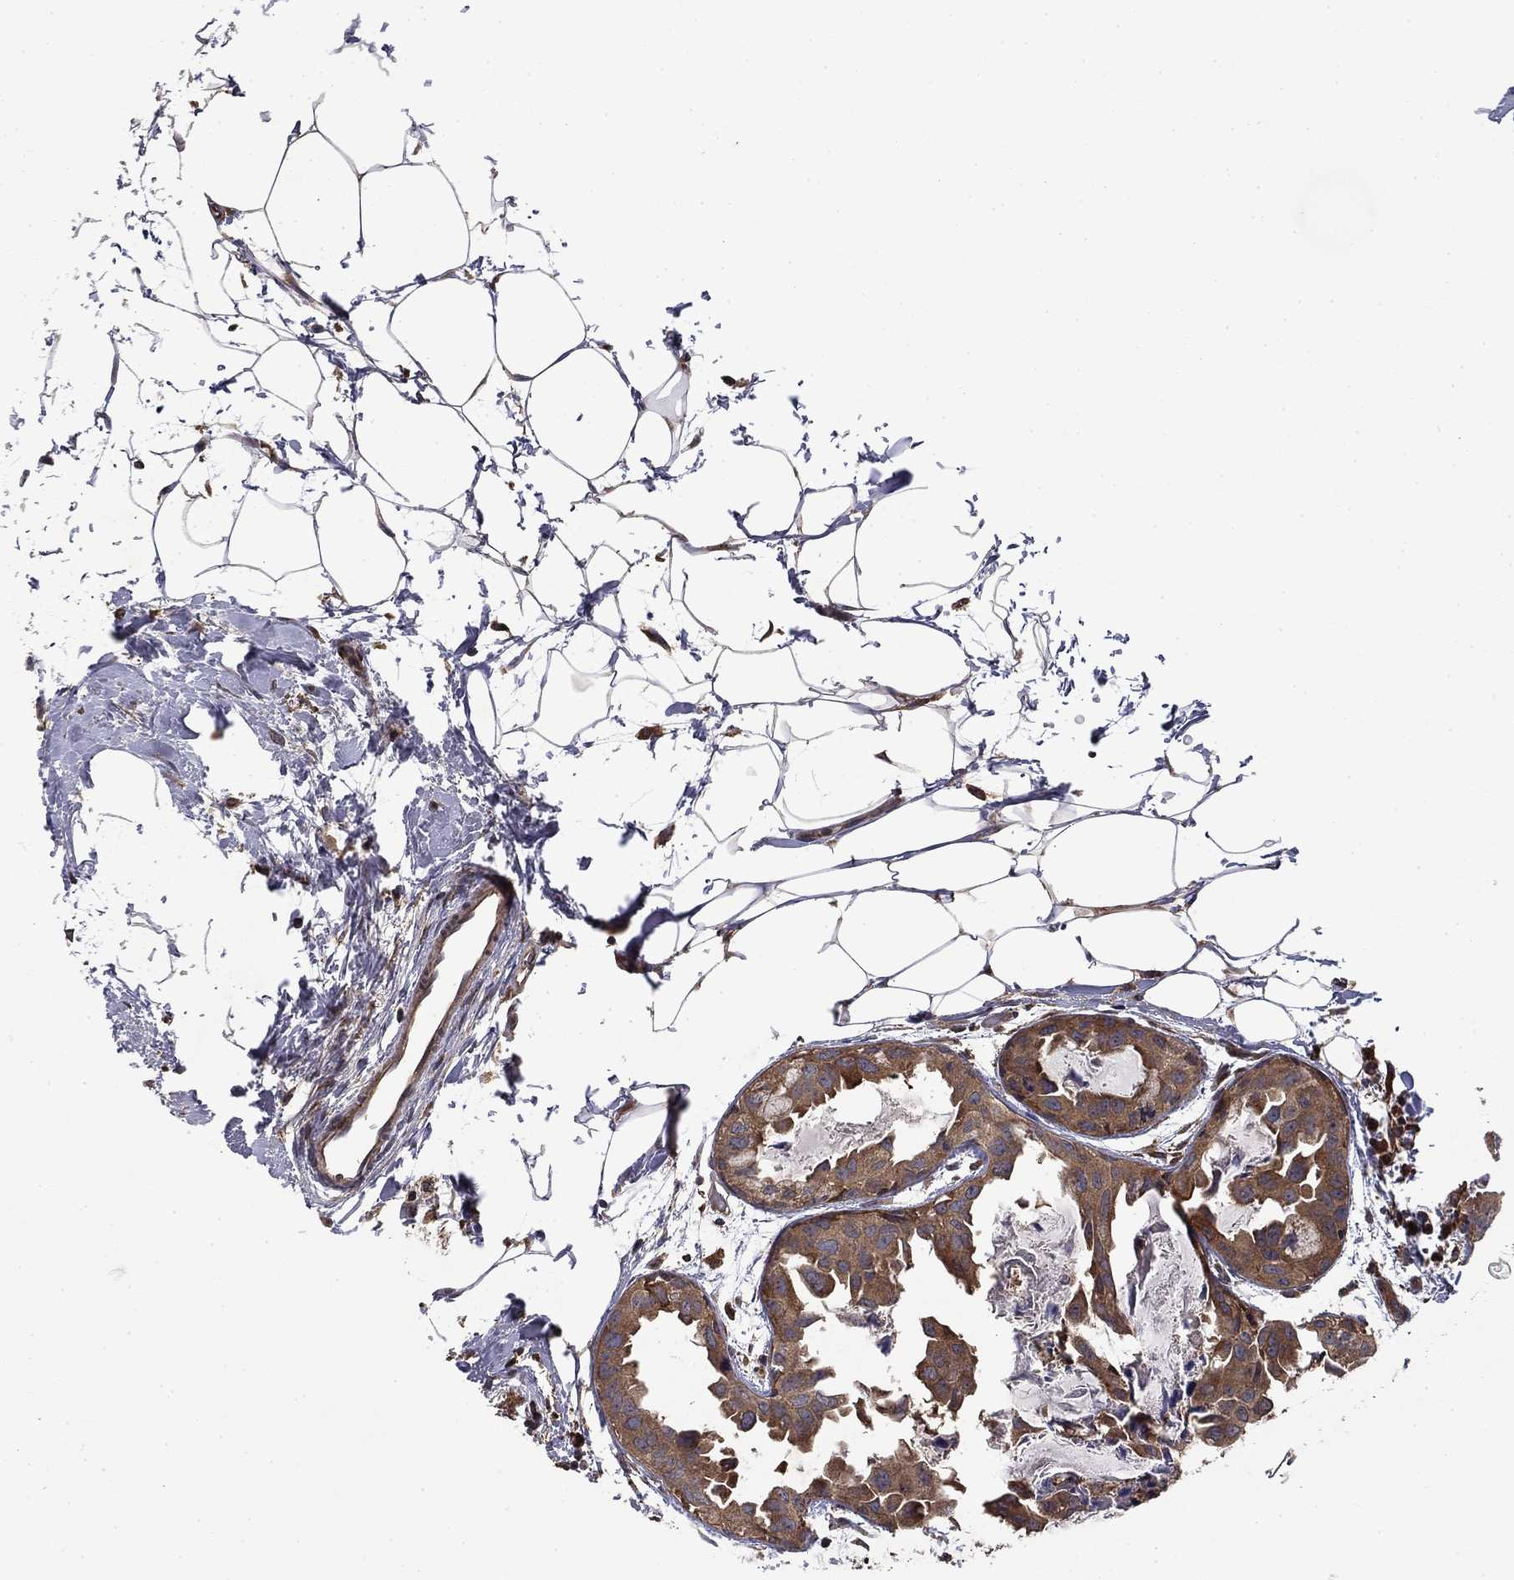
{"staining": {"intensity": "moderate", "quantity": ">75%", "location": "cytoplasmic/membranous"}, "tissue": "breast cancer", "cell_type": "Tumor cells", "image_type": "cancer", "snomed": [{"axis": "morphology", "description": "Normal tissue, NOS"}, {"axis": "morphology", "description": "Duct carcinoma"}, {"axis": "topography", "description": "Breast"}], "caption": "This photomicrograph displays IHC staining of human breast cancer (invasive ductal carcinoma), with medium moderate cytoplasmic/membranous positivity in about >75% of tumor cells.", "gene": "BABAM2", "patient": {"sex": "female", "age": 40}}